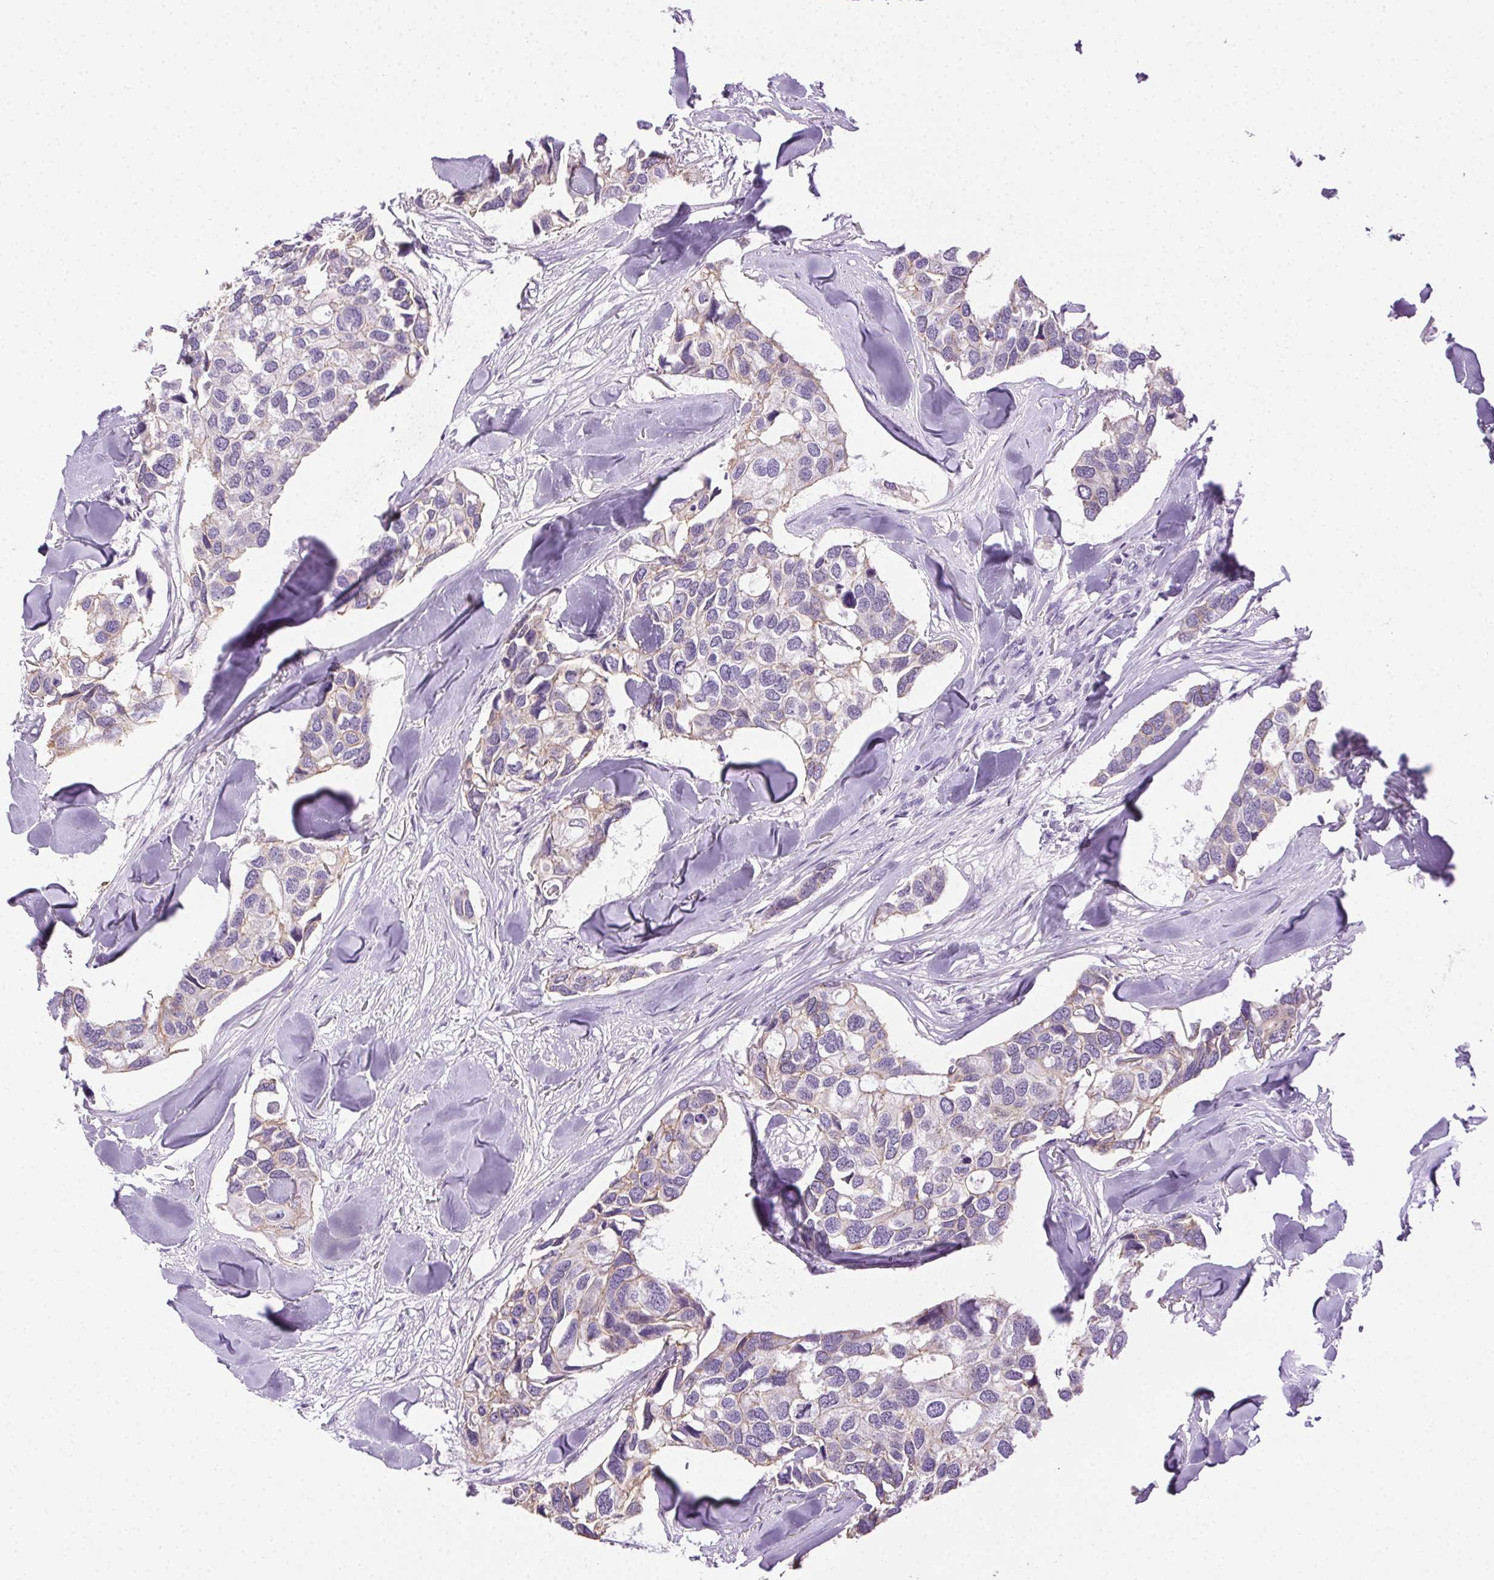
{"staining": {"intensity": "weak", "quantity": "<25%", "location": "cytoplasmic/membranous"}, "tissue": "breast cancer", "cell_type": "Tumor cells", "image_type": "cancer", "snomed": [{"axis": "morphology", "description": "Duct carcinoma"}, {"axis": "topography", "description": "Breast"}], "caption": "Immunohistochemistry (IHC) image of neoplastic tissue: human breast intraductal carcinoma stained with DAB (3,3'-diaminobenzidine) demonstrates no significant protein positivity in tumor cells.", "gene": "CLDN10", "patient": {"sex": "female", "age": 83}}